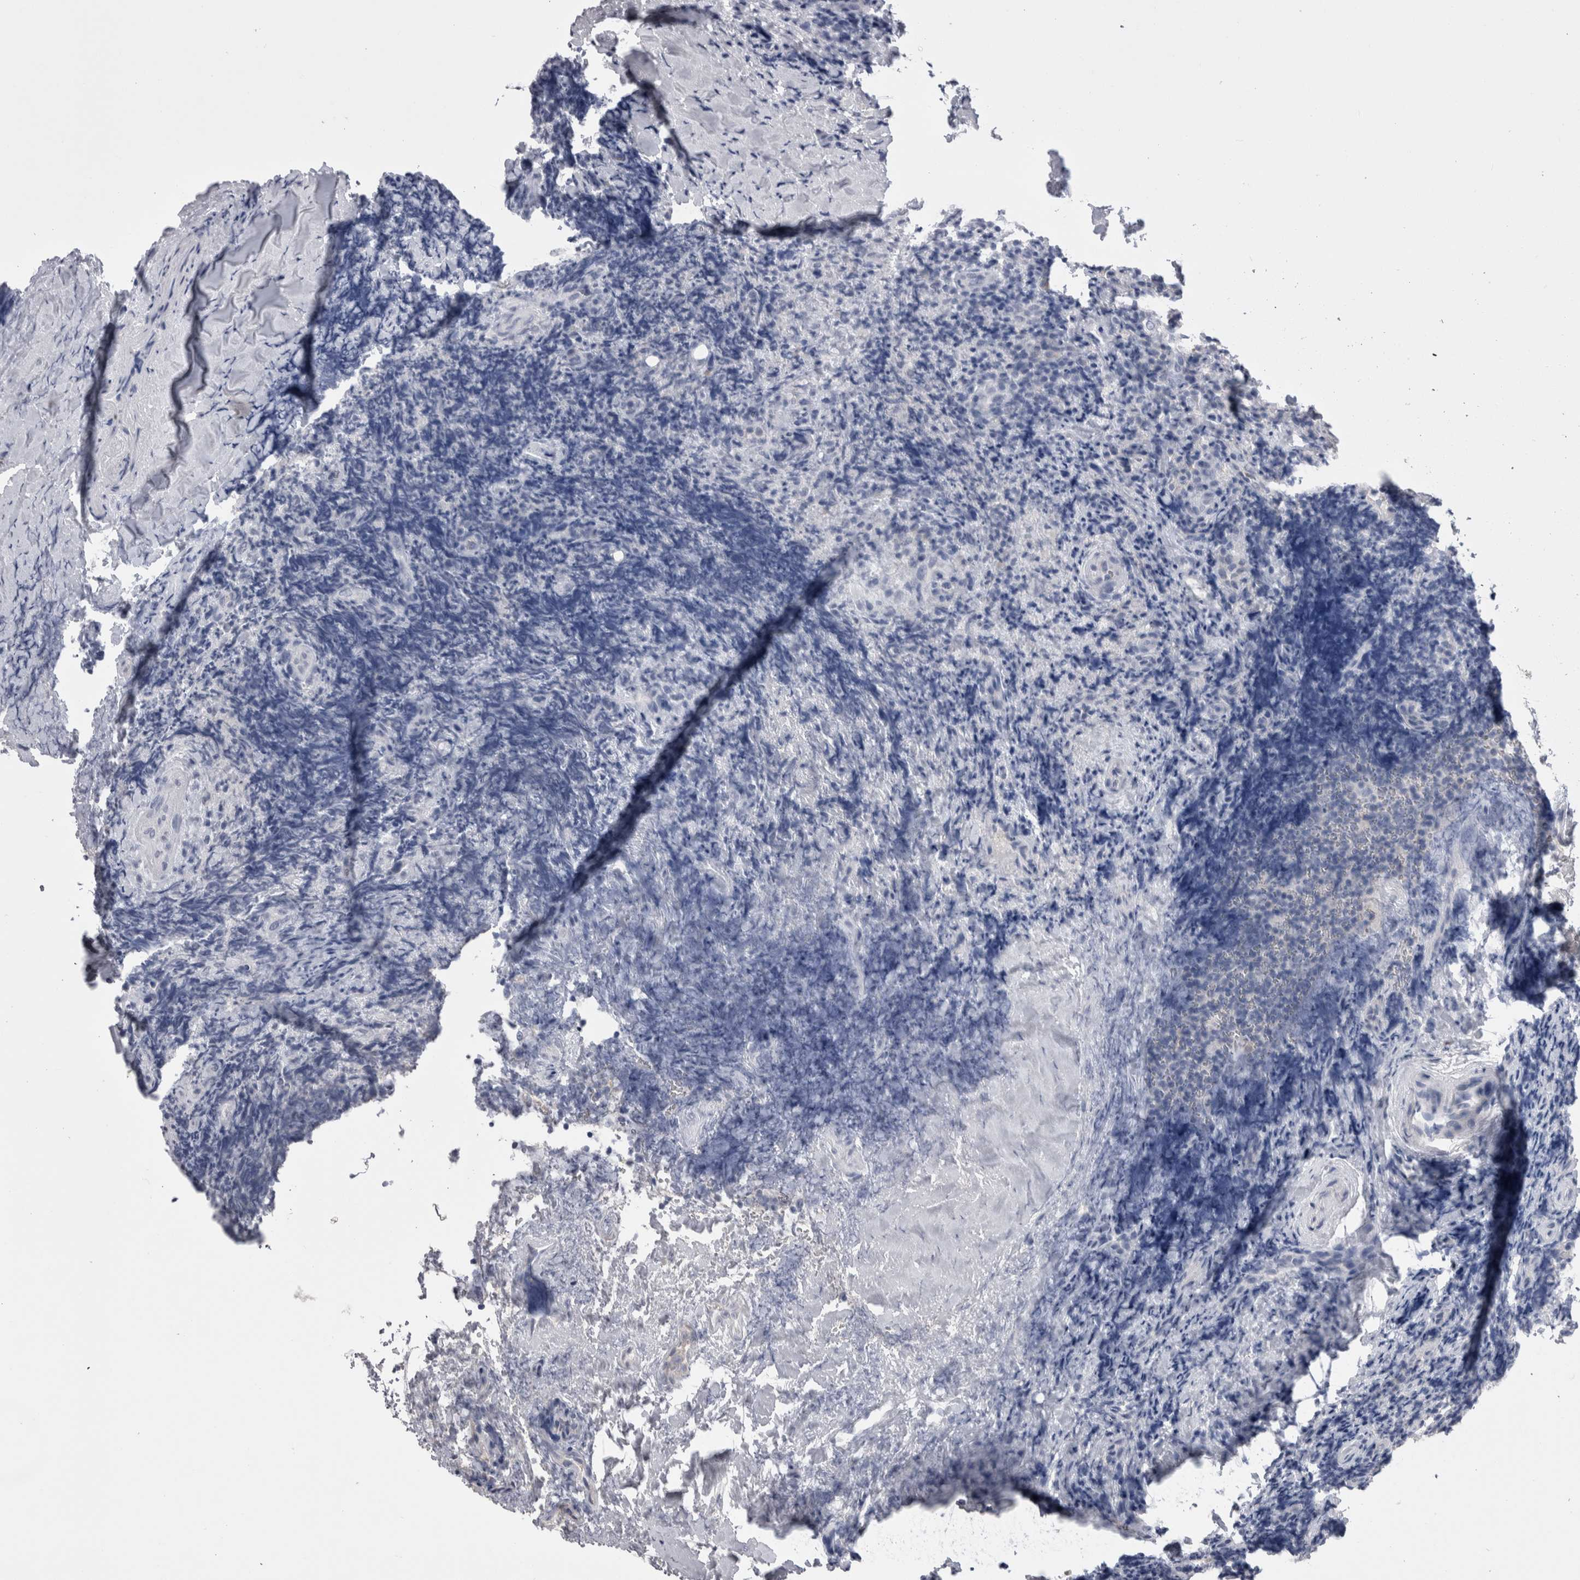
{"staining": {"intensity": "negative", "quantity": "none", "location": "none"}, "tissue": "lymphoma", "cell_type": "Tumor cells", "image_type": "cancer", "snomed": [{"axis": "morphology", "description": "Malignant lymphoma, non-Hodgkin's type, High grade"}, {"axis": "topography", "description": "Tonsil"}], "caption": "This is a photomicrograph of immunohistochemistry staining of high-grade malignant lymphoma, non-Hodgkin's type, which shows no expression in tumor cells.", "gene": "CDHR5", "patient": {"sex": "female", "age": 36}}